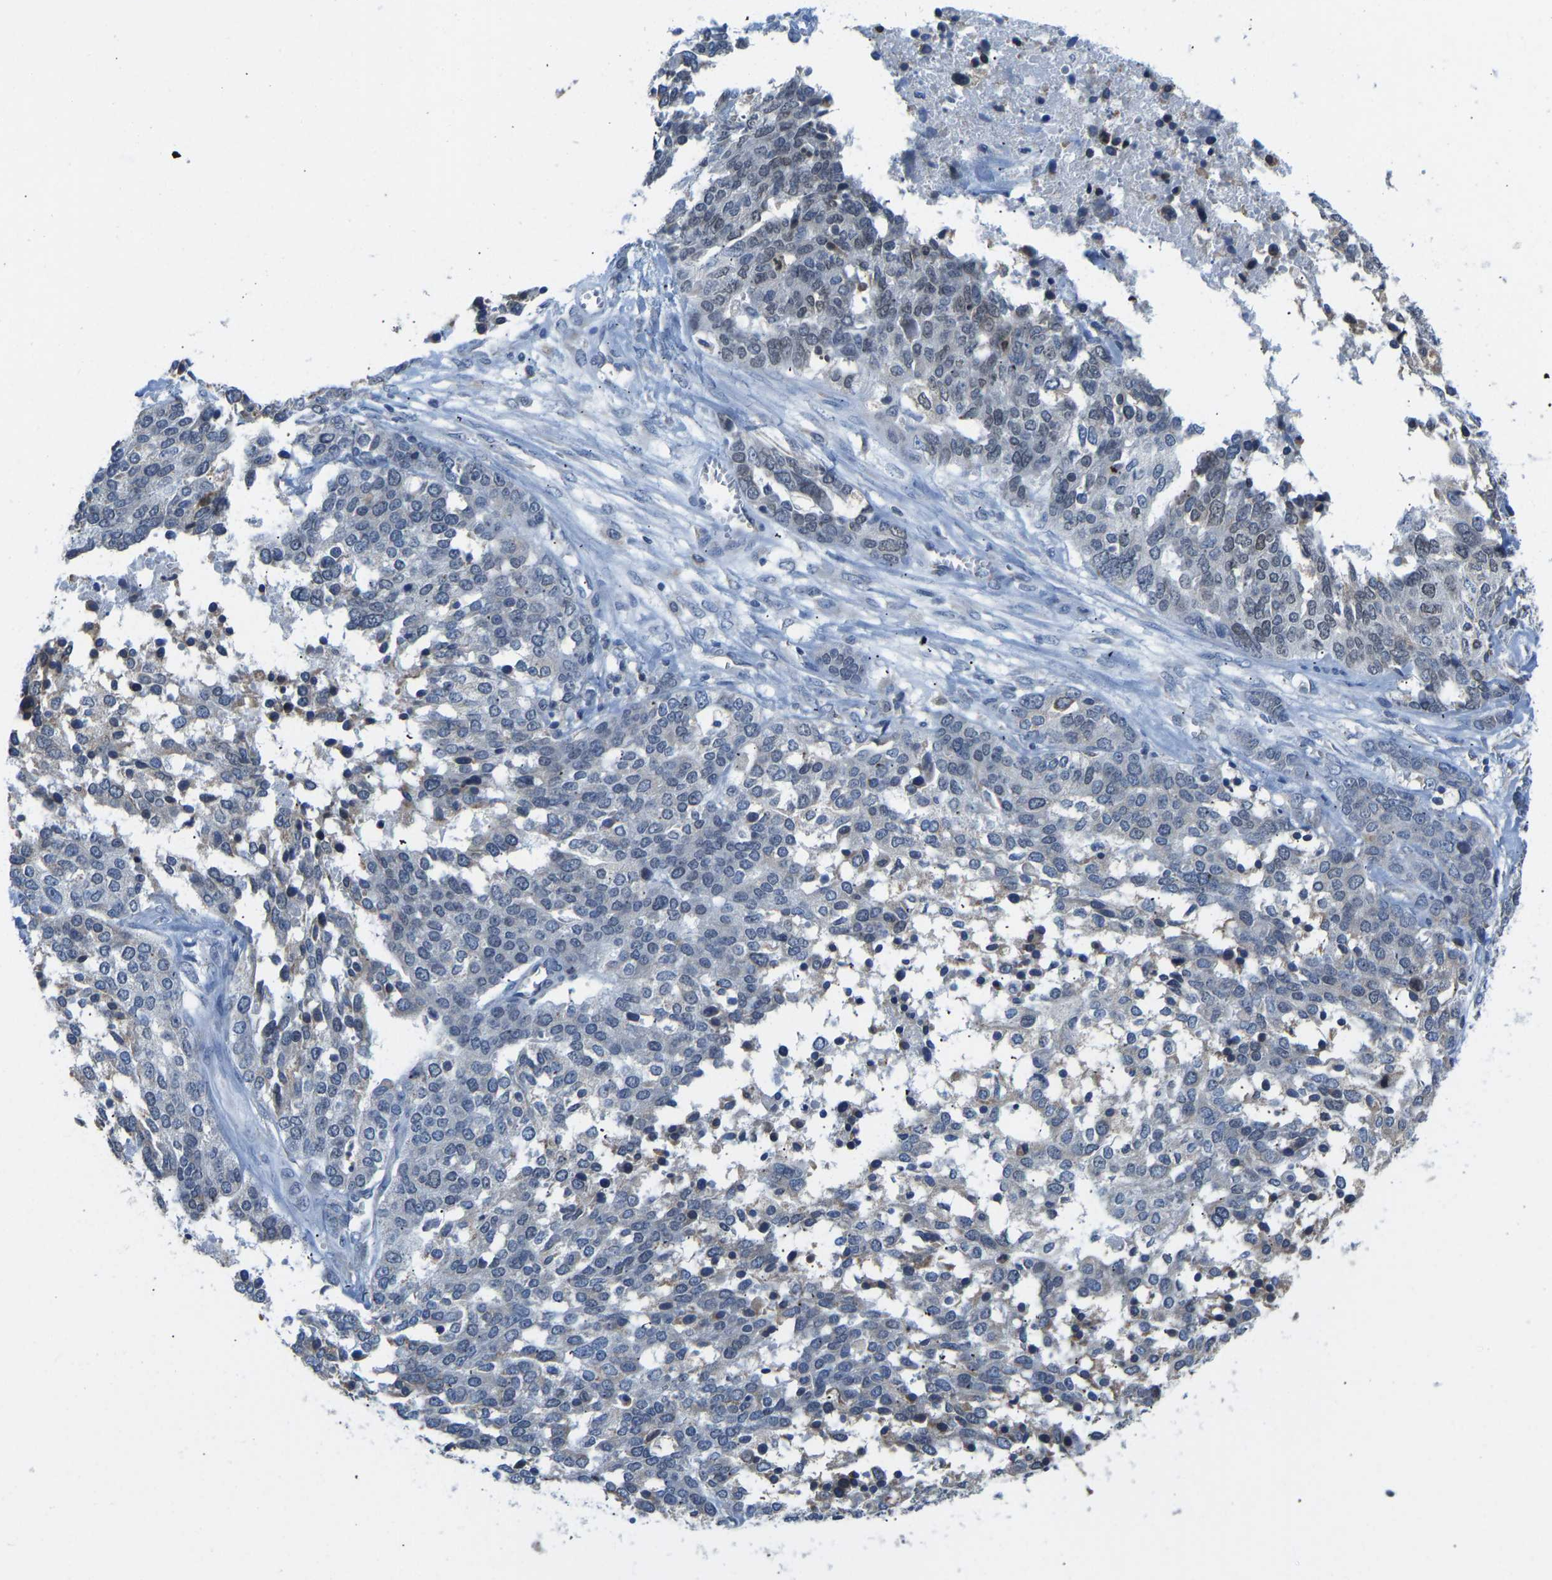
{"staining": {"intensity": "negative", "quantity": "none", "location": "none"}, "tissue": "ovarian cancer", "cell_type": "Tumor cells", "image_type": "cancer", "snomed": [{"axis": "morphology", "description": "Cystadenocarcinoma, serous, NOS"}, {"axis": "topography", "description": "Ovary"}], "caption": "Tumor cells show no significant protein staining in ovarian cancer (serous cystadenocarcinoma).", "gene": "VRK1", "patient": {"sex": "female", "age": 44}}